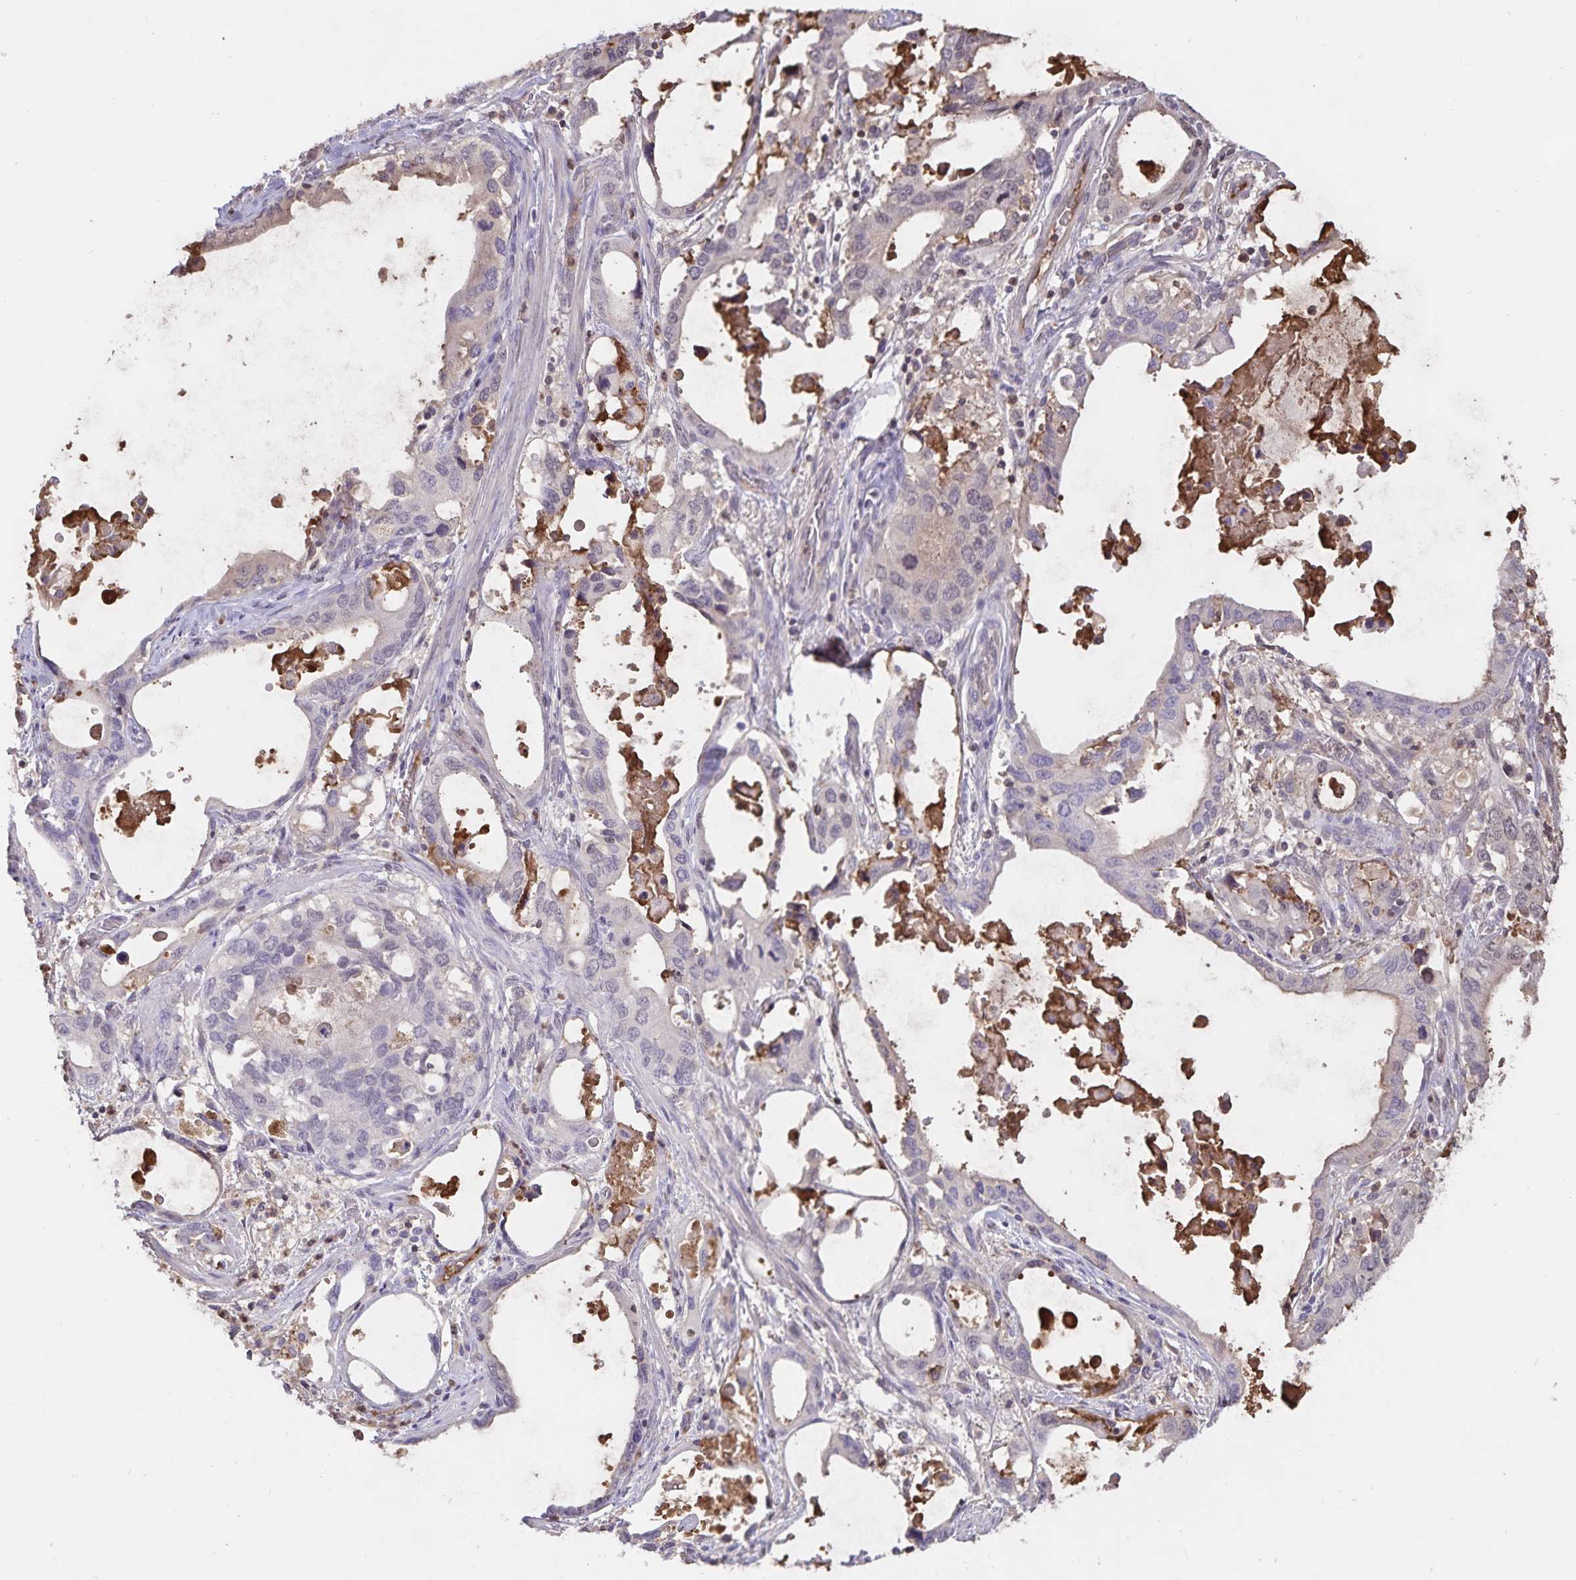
{"staining": {"intensity": "negative", "quantity": "none", "location": "none"}, "tissue": "stomach cancer", "cell_type": "Tumor cells", "image_type": "cancer", "snomed": [{"axis": "morphology", "description": "Adenocarcinoma, NOS"}, {"axis": "topography", "description": "Stomach, upper"}], "caption": "Tumor cells are negative for brown protein staining in stomach adenocarcinoma.", "gene": "FGG", "patient": {"sex": "male", "age": 74}}